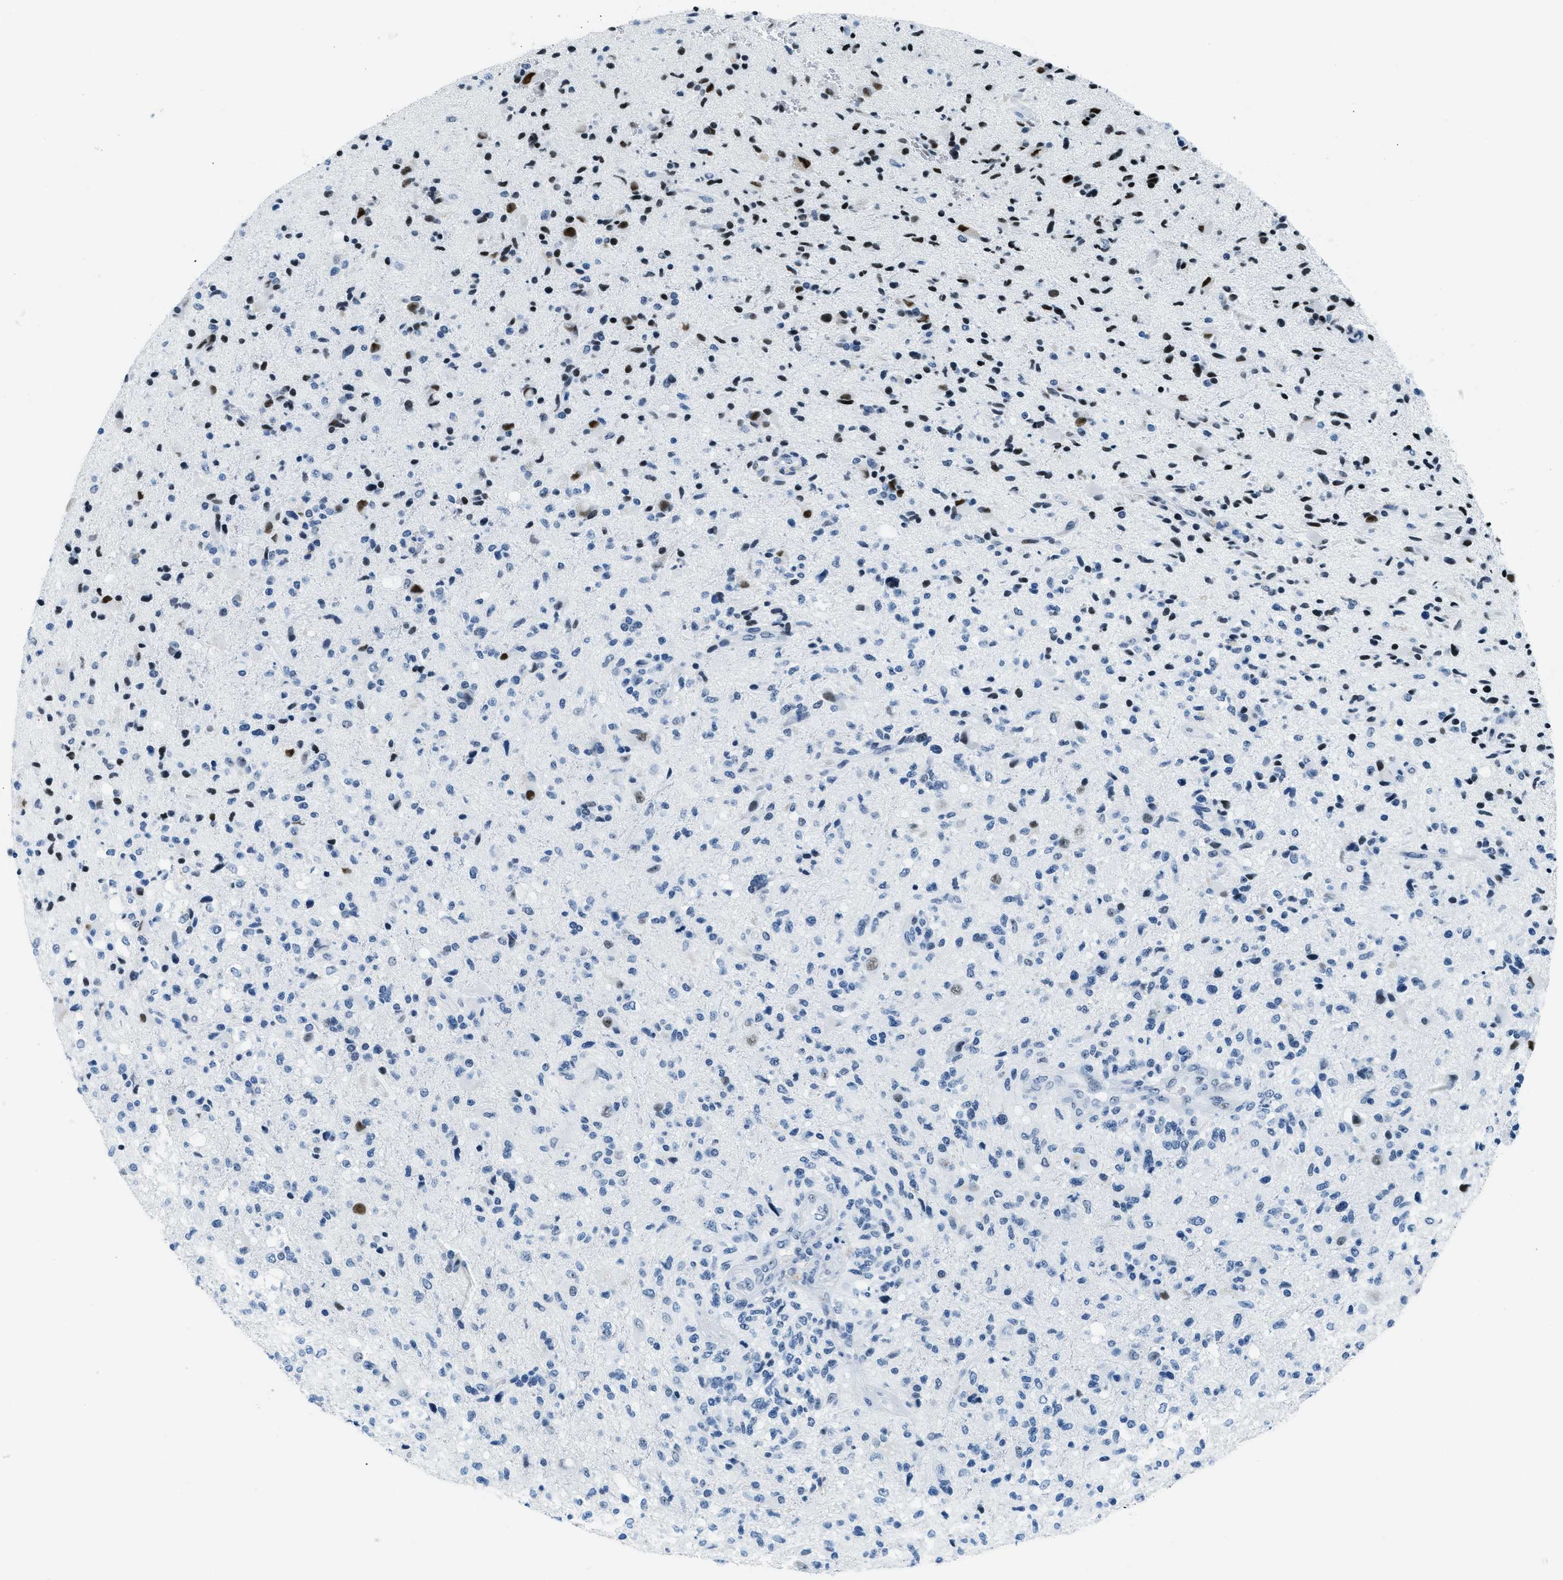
{"staining": {"intensity": "strong", "quantity": "<25%", "location": "nuclear"}, "tissue": "glioma", "cell_type": "Tumor cells", "image_type": "cancer", "snomed": [{"axis": "morphology", "description": "Glioma, malignant, High grade"}, {"axis": "topography", "description": "Brain"}], "caption": "Glioma was stained to show a protein in brown. There is medium levels of strong nuclear staining in approximately <25% of tumor cells.", "gene": "PLA2G2A", "patient": {"sex": "male", "age": 72}}